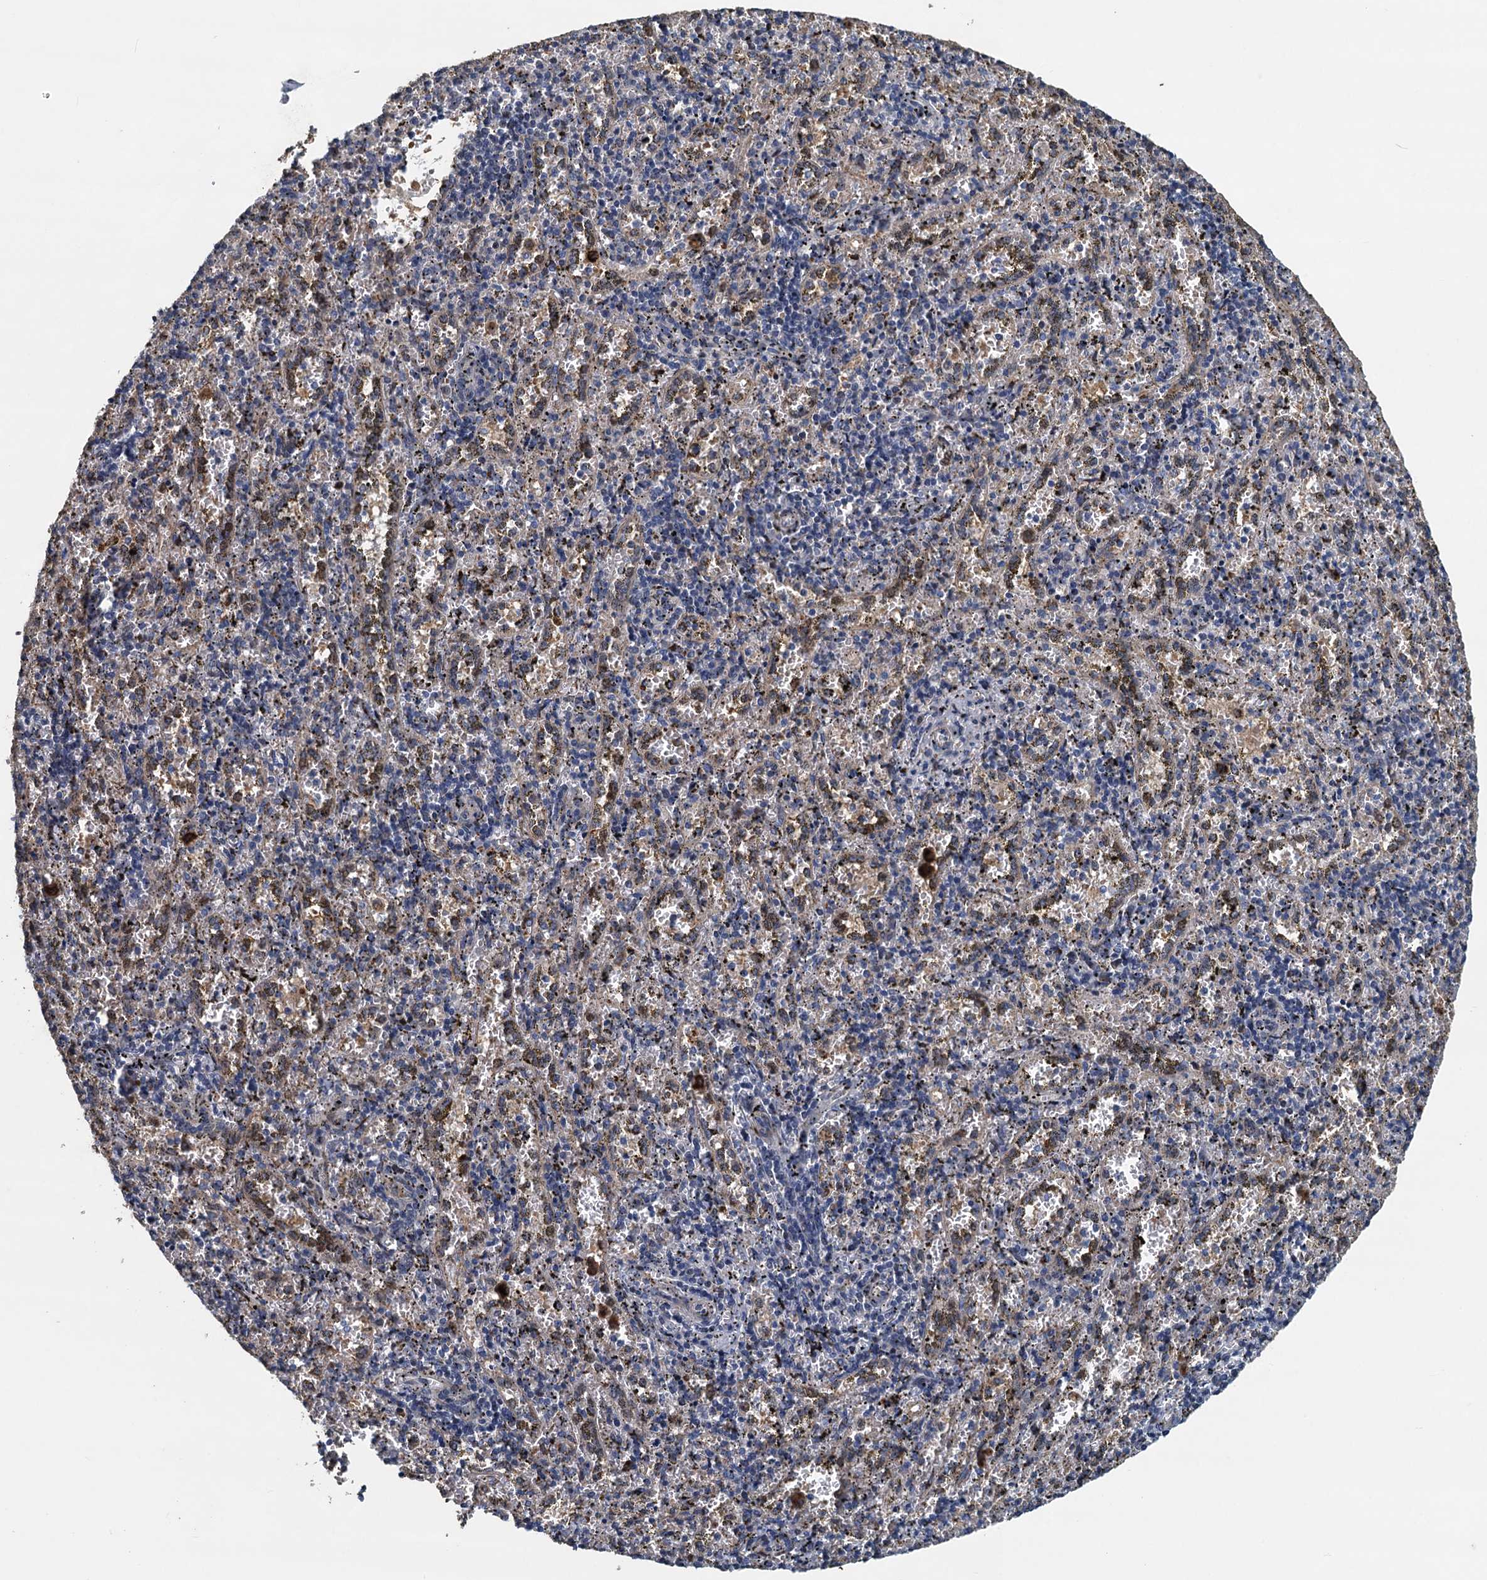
{"staining": {"intensity": "moderate", "quantity": "<25%", "location": "cytoplasmic/membranous"}, "tissue": "spleen", "cell_type": "Cells in red pulp", "image_type": "normal", "snomed": [{"axis": "morphology", "description": "Normal tissue, NOS"}, {"axis": "topography", "description": "Spleen"}], "caption": "IHC (DAB) staining of unremarkable spleen demonstrates moderate cytoplasmic/membranous protein staining in approximately <25% of cells in red pulp. (DAB = brown stain, brightfield microscopy at high magnification).", "gene": "AGRN", "patient": {"sex": "male", "age": 11}}